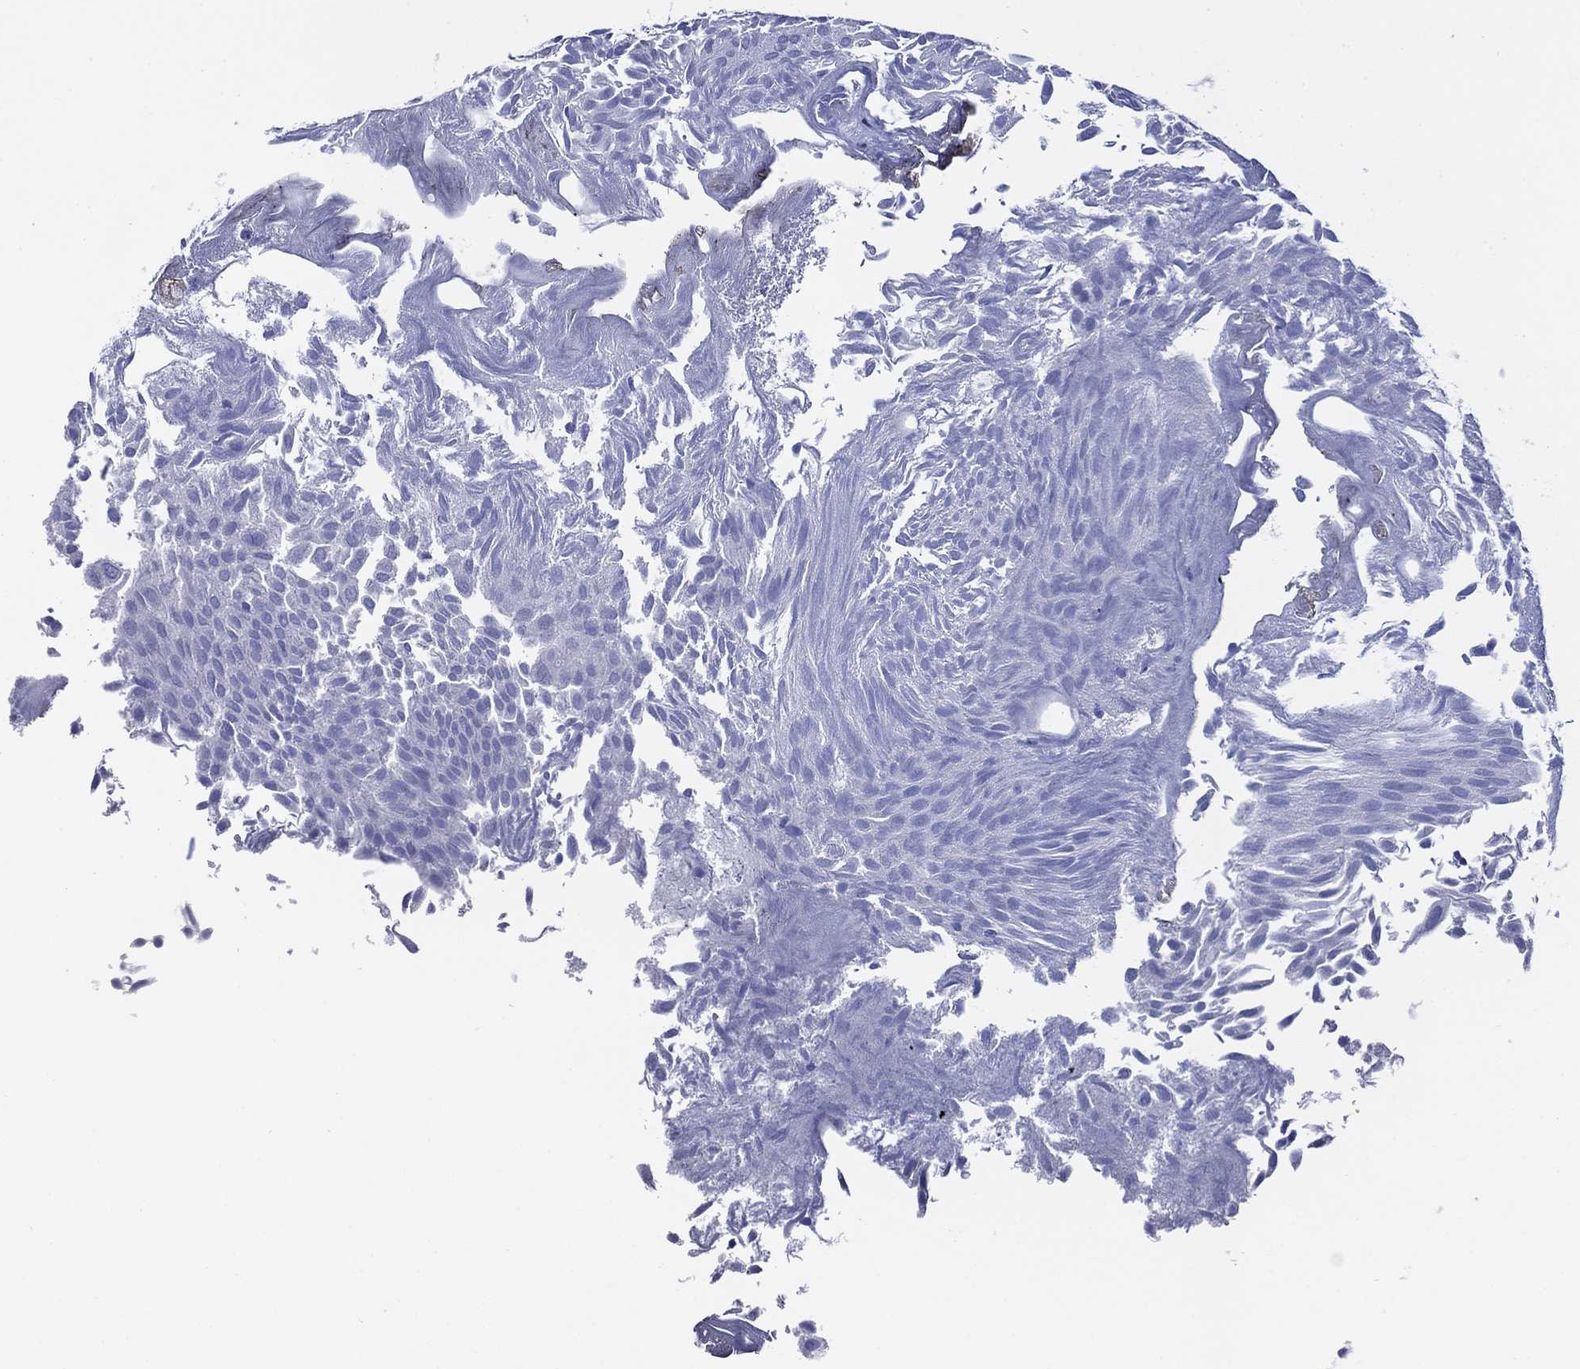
{"staining": {"intensity": "negative", "quantity": "none", "location": "none"}, "tissue": "urothelial cancer", "cell_type": "Tumor cells", "image_type": "cancer", "snomed": [{"axis": "morphology", "description": "Urothelial carcinoma, Low grade"}, {"axis": "topography", "description": "Urinary bladder"}], "caption": "Immunohistochemical staining of human urothelial cancer reveals no significant expression in tumor cells.", "gene": "GIP", "patient": {"sex": "male", "age": 52}}